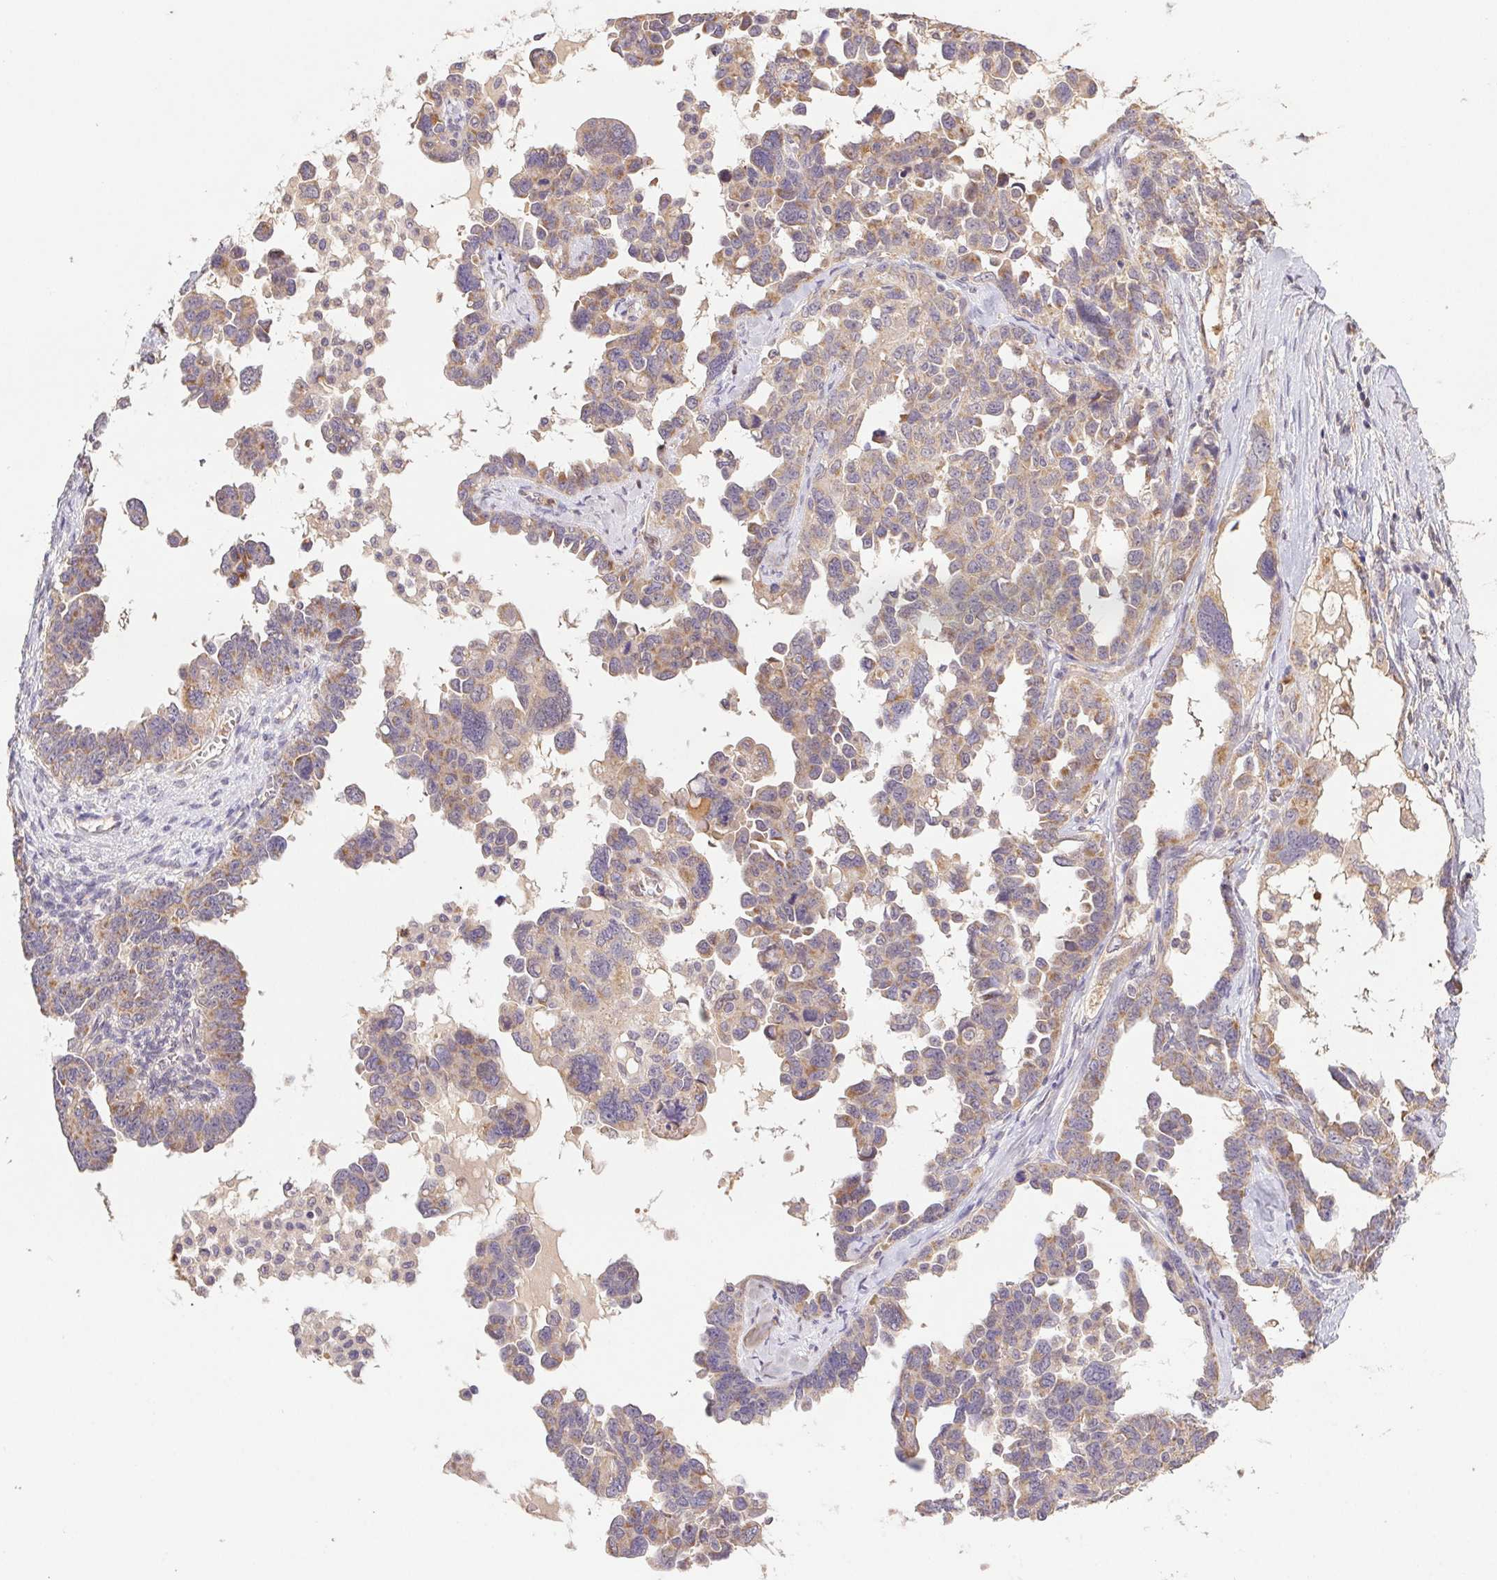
{"staining": {"intensity": "weak", "quantity": ">75%", "location": "cytoplasmic/membranous"}, "tissue": "ovarian cancer", "cell_type": "Tumor cells", "image_type": "cancer", "snomed": [{"axis": "morphology", "description": "Cystadenocarcinoma, serous, NOS"}, {"axis": "topography", "description": "Ovary"}], "caption": "Protein expression analysis of human ovarian serous cystadenocarcinoma reveals weak cytoplasmic/membranous expression in approximately >75% of tumor cells.", "gene": "RAB11A", "patient": {"sex": "female", "age": 69}}